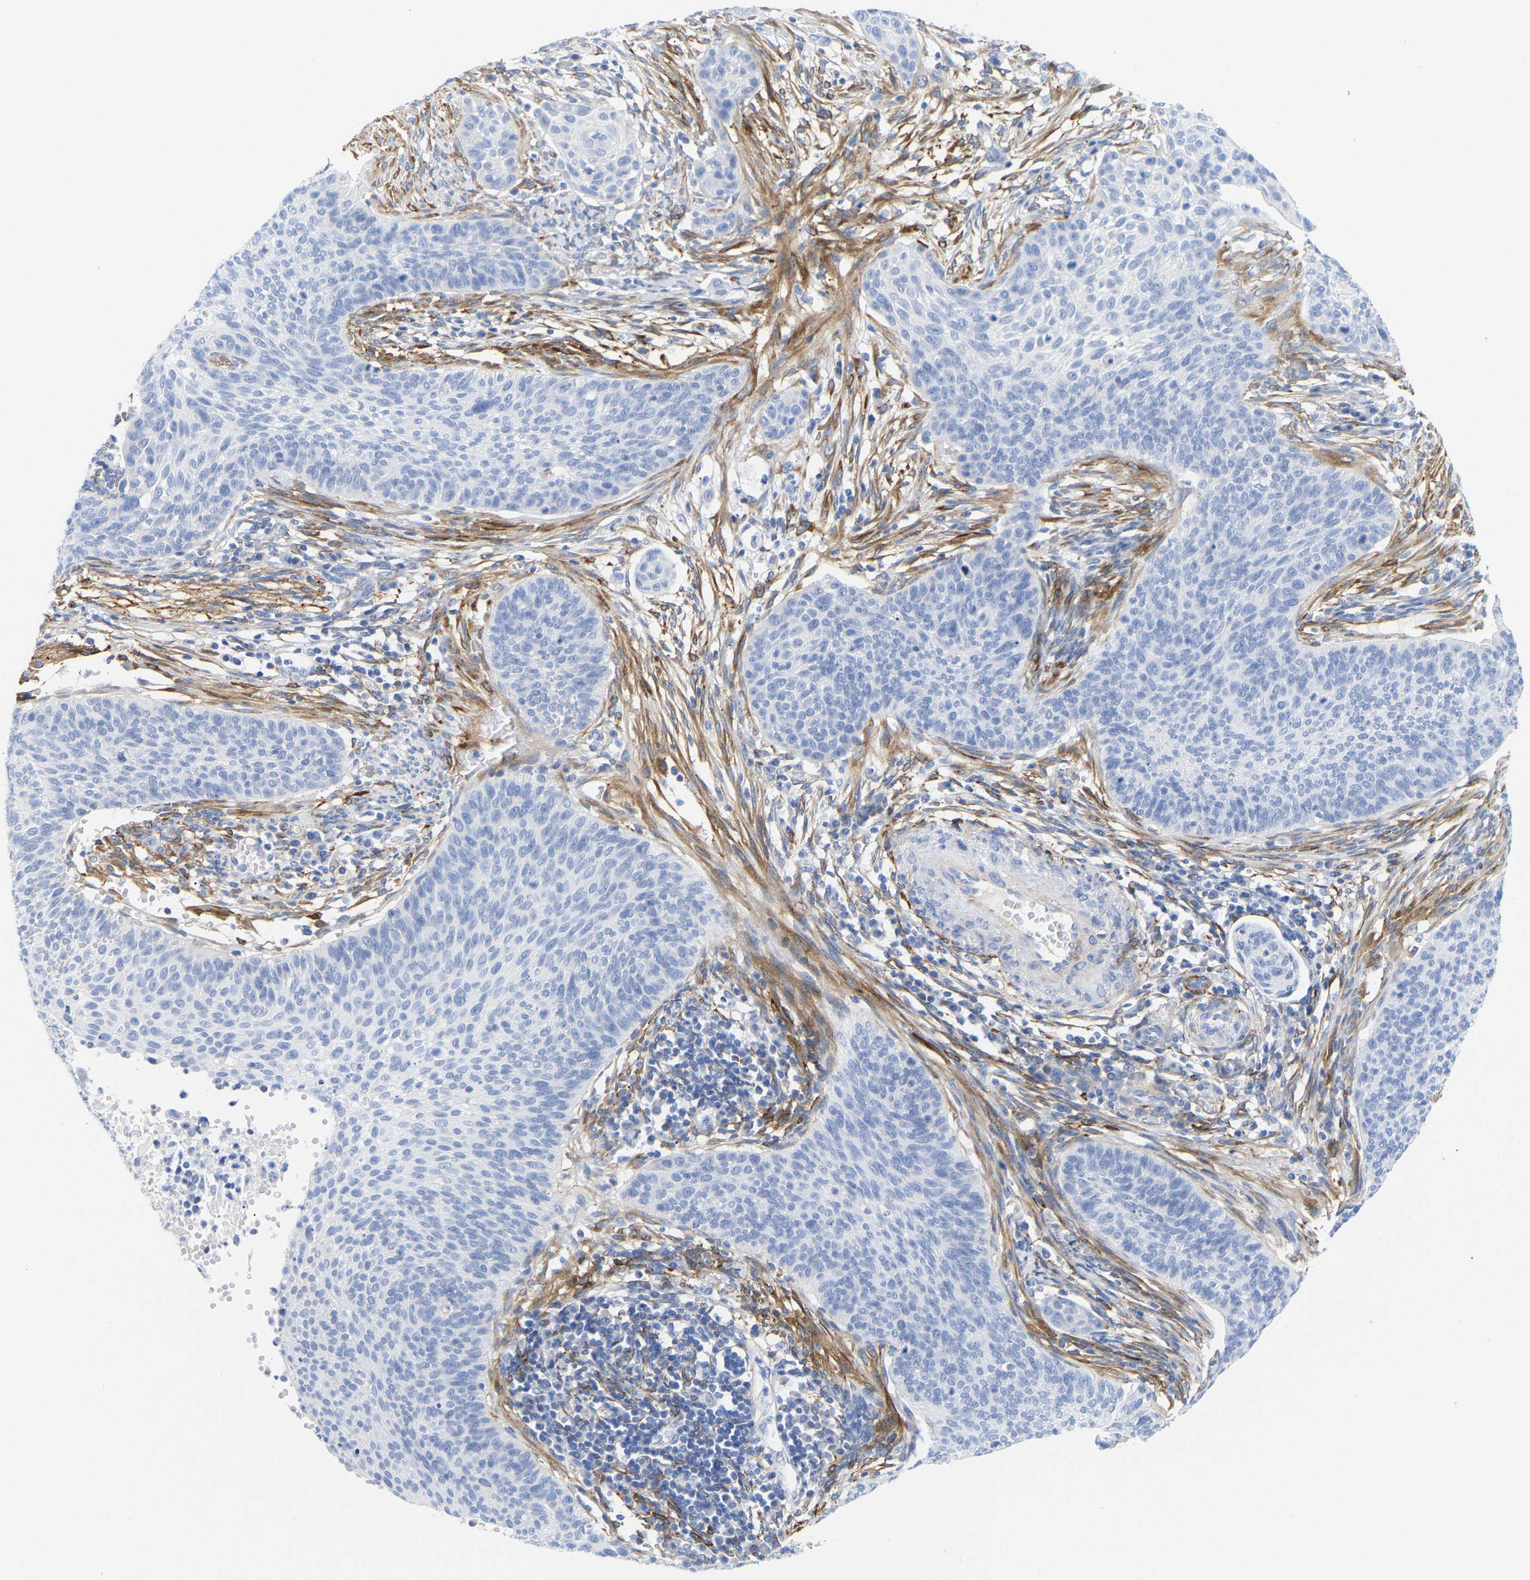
{"staining": {"intensity": "negative", "quantity": "none", "location": "none"}, "tissue": "cervical cancer", "cell_type": "Tumor cells", "image_type": "cancer", "snomed": [{"axis": "morphology", "description": "Squamous cell carcinoma, NOS"}, {"axis": "topography", "description": "Cervix"}], "caption": "Cervical cancer (squamous cell carcinoma) was stained to show a protein in brown. There is no significant positivity in tumor cells.", "gene": "AMPH", "patient": {"sex": "female", "age": 70}}